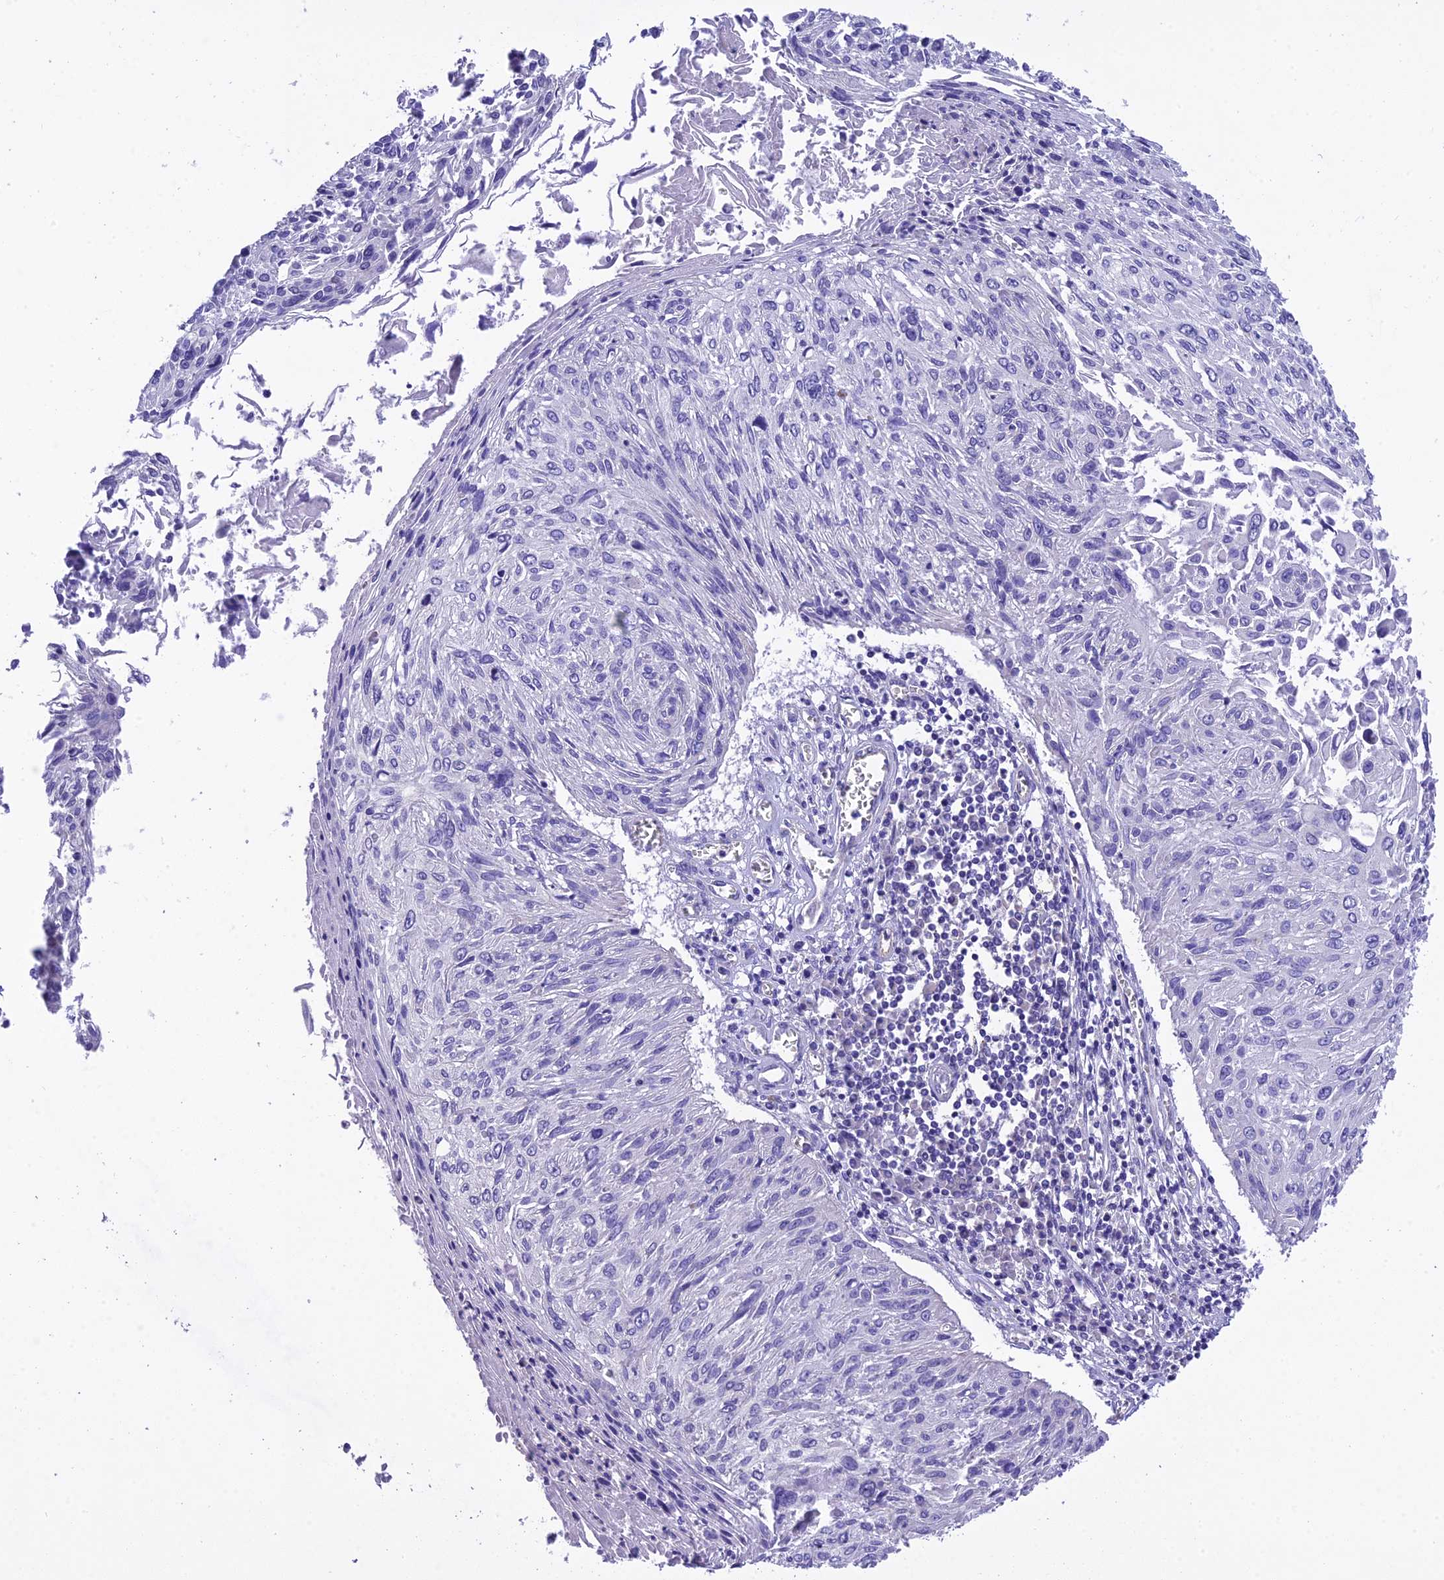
{"staining": {"intensity": "negative", "quantity": "none", "location": "none"}, "tissue": "cervical cancer", "cell_type": "Tumor cells", "image_type": "cancer", "snomed": [{"axis": "morphology", "description": "Squamous cell carcinoma, NOS"}, {"axis": "topography", "description": "Cervix"}], "caption": "Tumor cells are negative for brown protein staining in cervical cancer.", "gene": "MS4A5", "patient": {"sex": "female", "age": 51}}